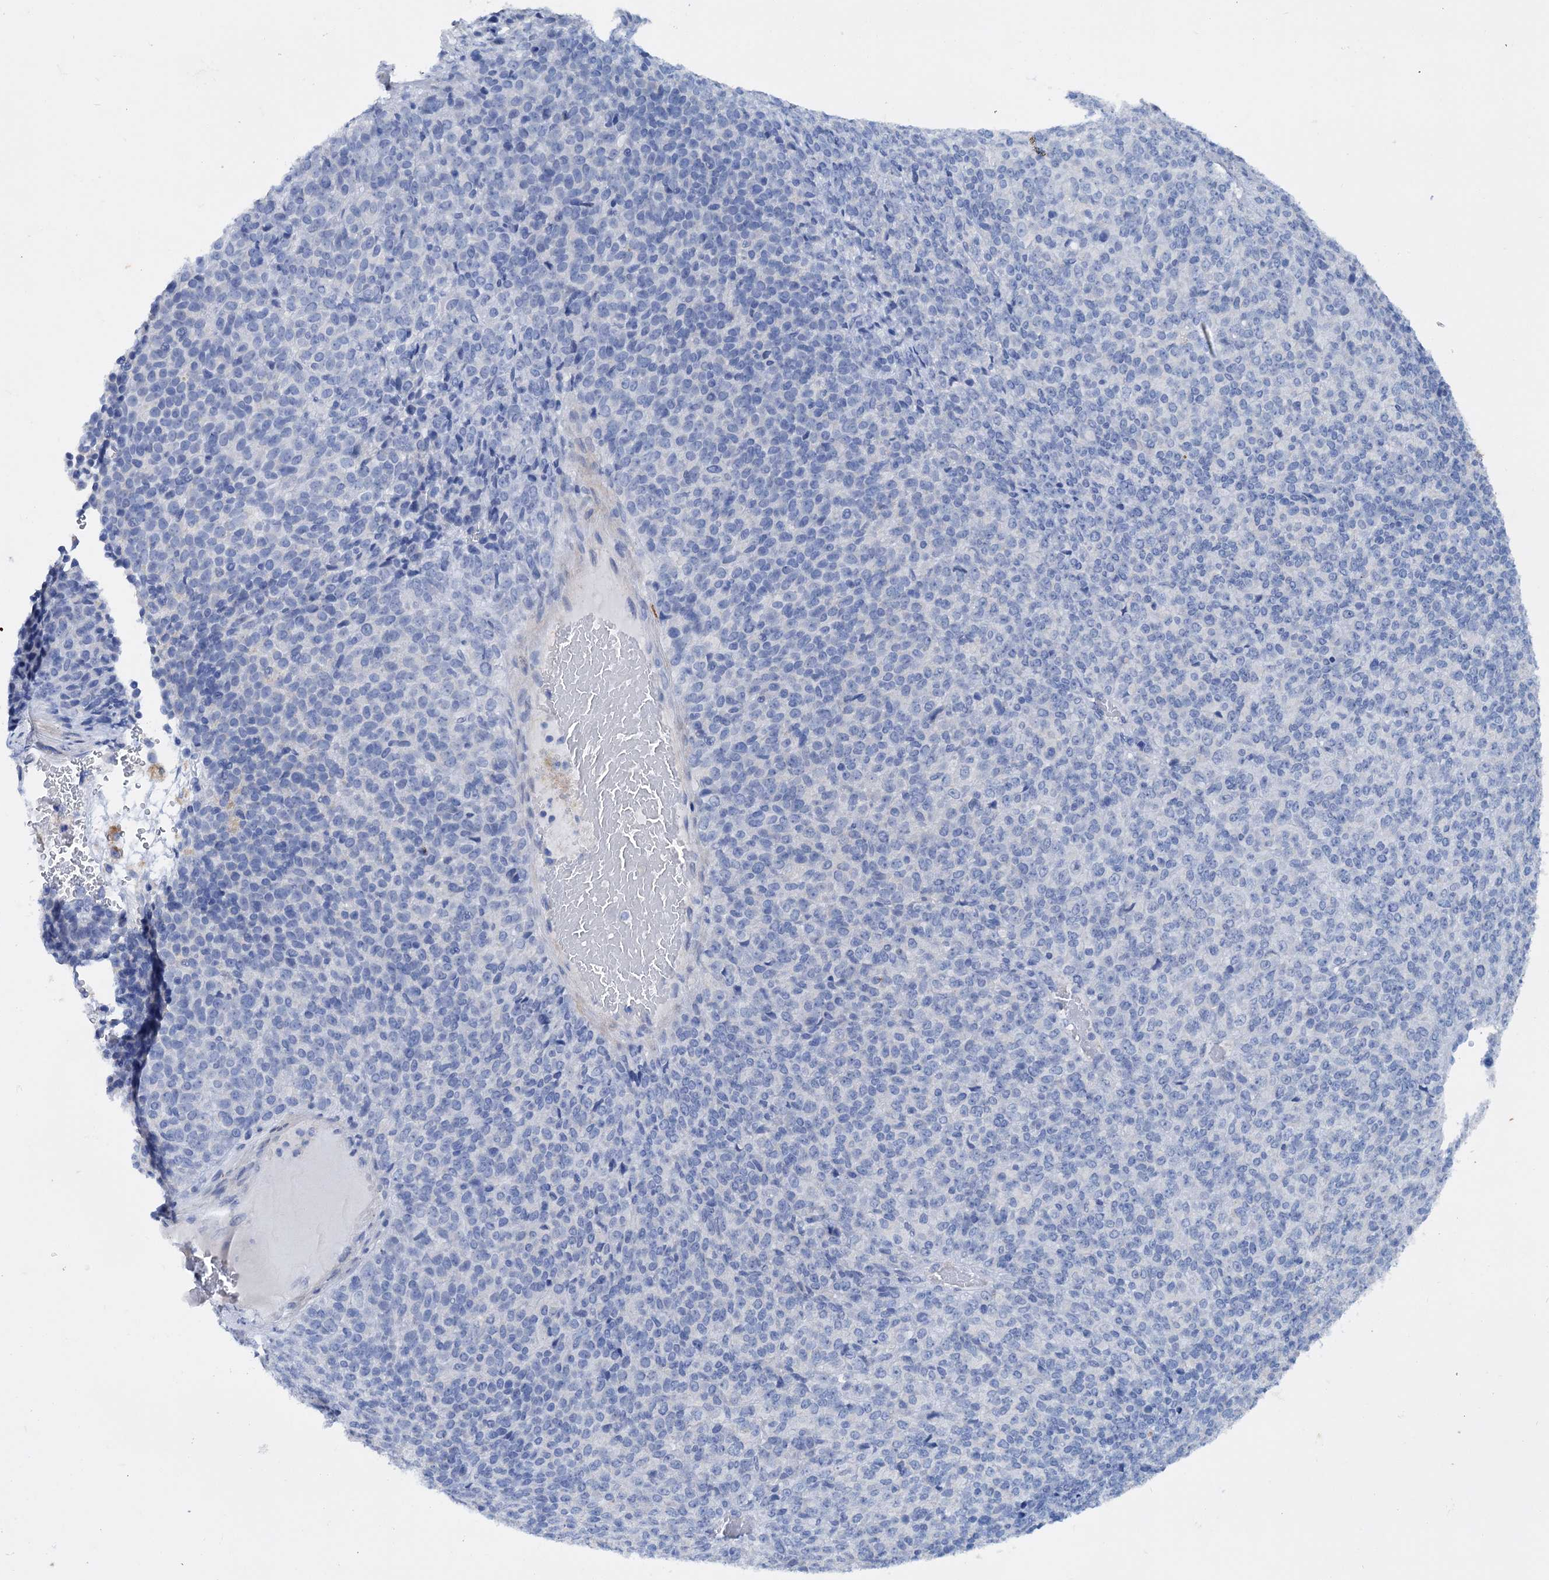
{"staining": {"intensity": "negative", "quantity": "none", "location": "none"}, "tissue": "melanoma", "cell_type": "Tumor cells", "image_type": "cancer", "snomed": [{"axis": "morphology", "description": "Malignant melanoma, Metastatic site"}, {"axis": "topography", "description": "Brain"}], "caption": "A high-resolution photomicrograph shows immunohistochemistry staining of melanoma, which exhibits no significant expression in tumor cells.", "gene": "FAAP20", "patient": {"sex": "female", "age": 56}}